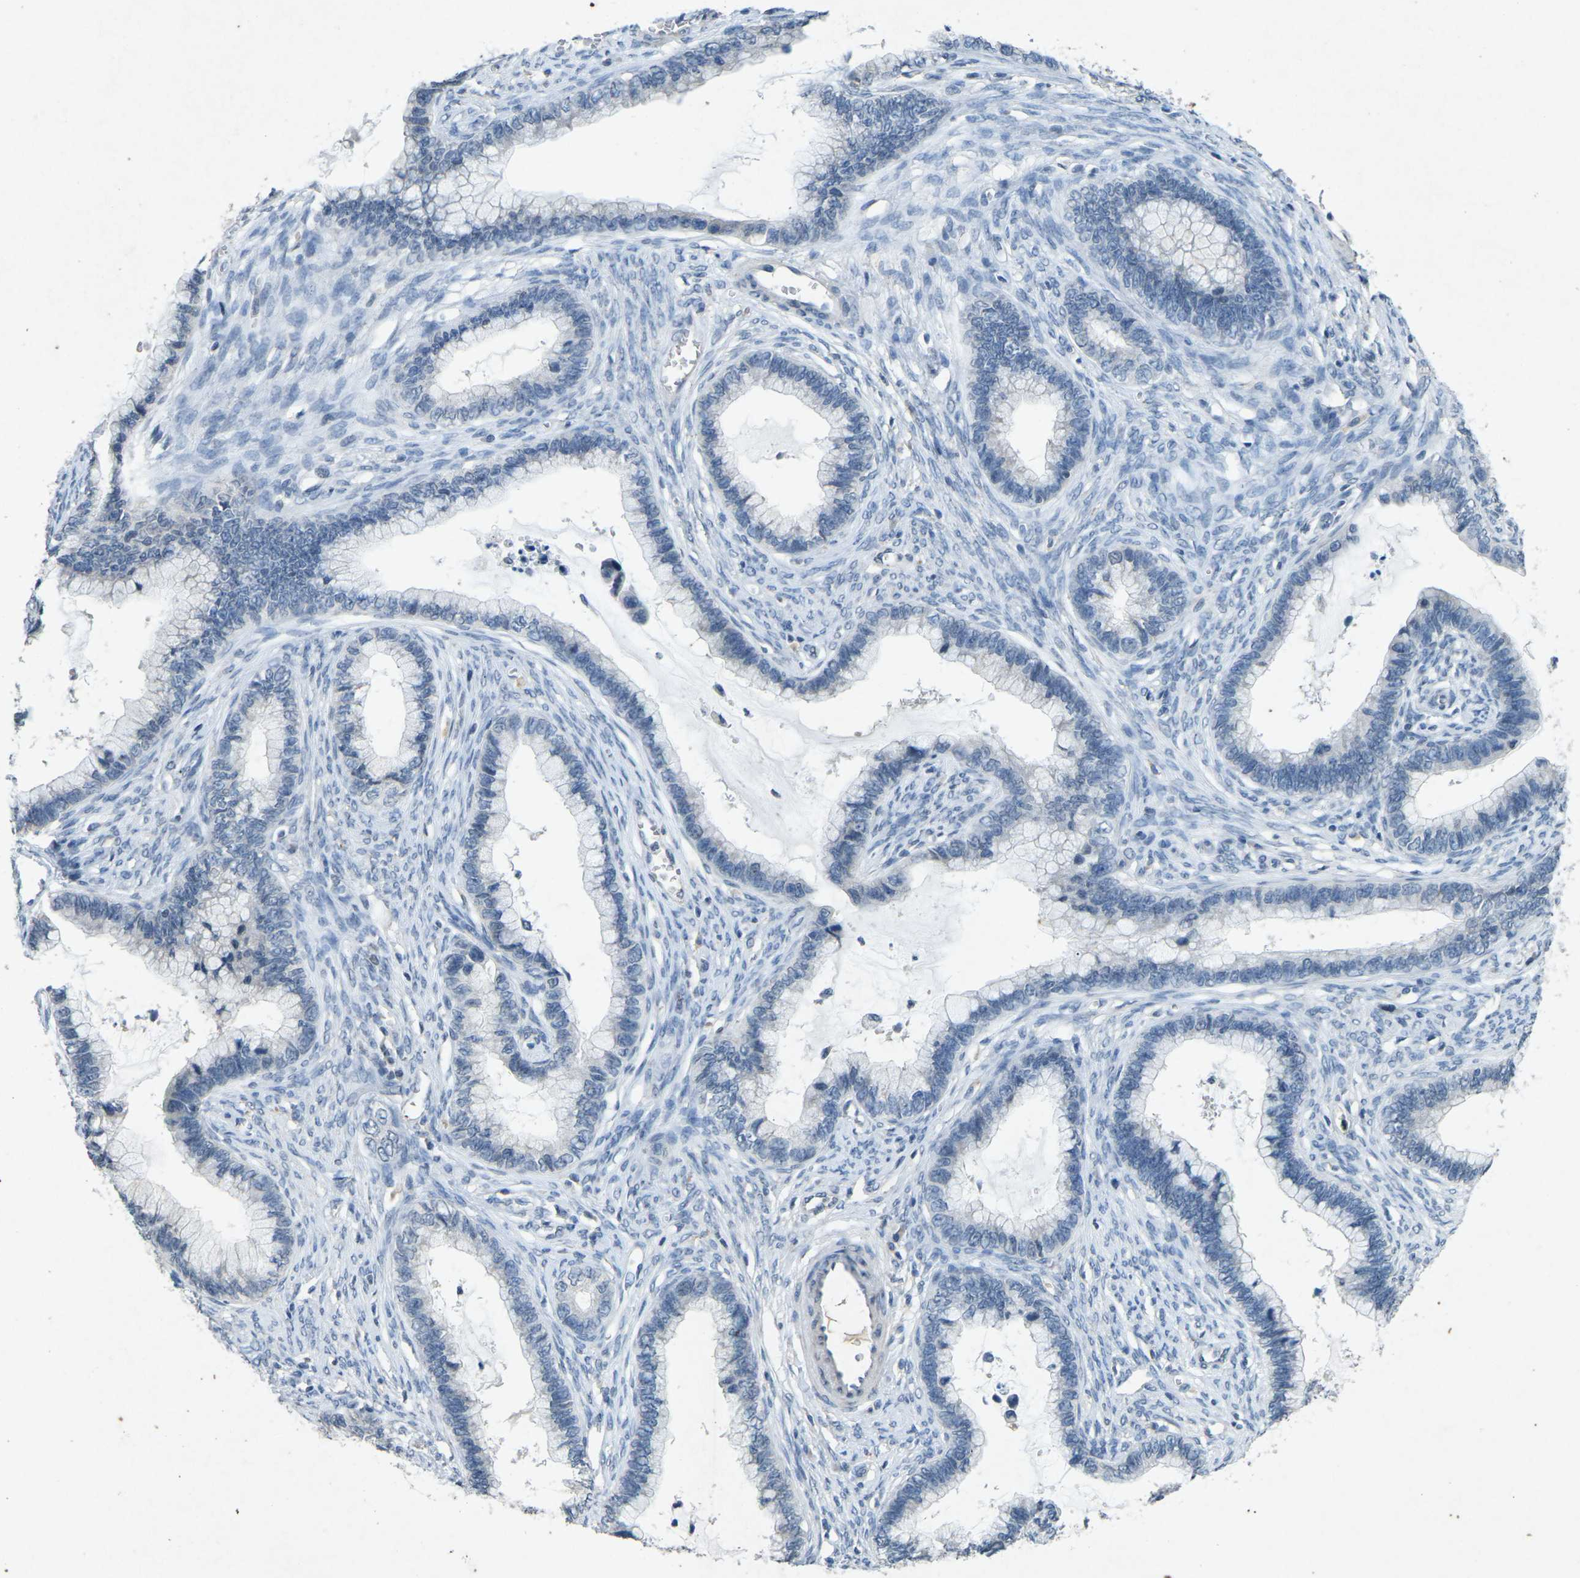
{"staining": {"intensity": "negative", "quantity": "none", "location": "none"}, "tissue": "cervical cancer", "cell_type": "Tumor cells", "image_type": "cancer", "snomed": [{"axis": "morphology", "description": "Adenocarcinoma, NOS"}, {"axis": "topography", "description": "Cervix"}], "caption": "Micrograph shows no protein positivity in tumor cells of adenocarcinoma (cervical) tissue. The staining is performed using DAB (3,3'-diaminobenzidine) brown chromogen with nuclei counter-stained in using hematoxylin.", "gene": "A1BG", "patient": {"sex": "female", "age": 44}}